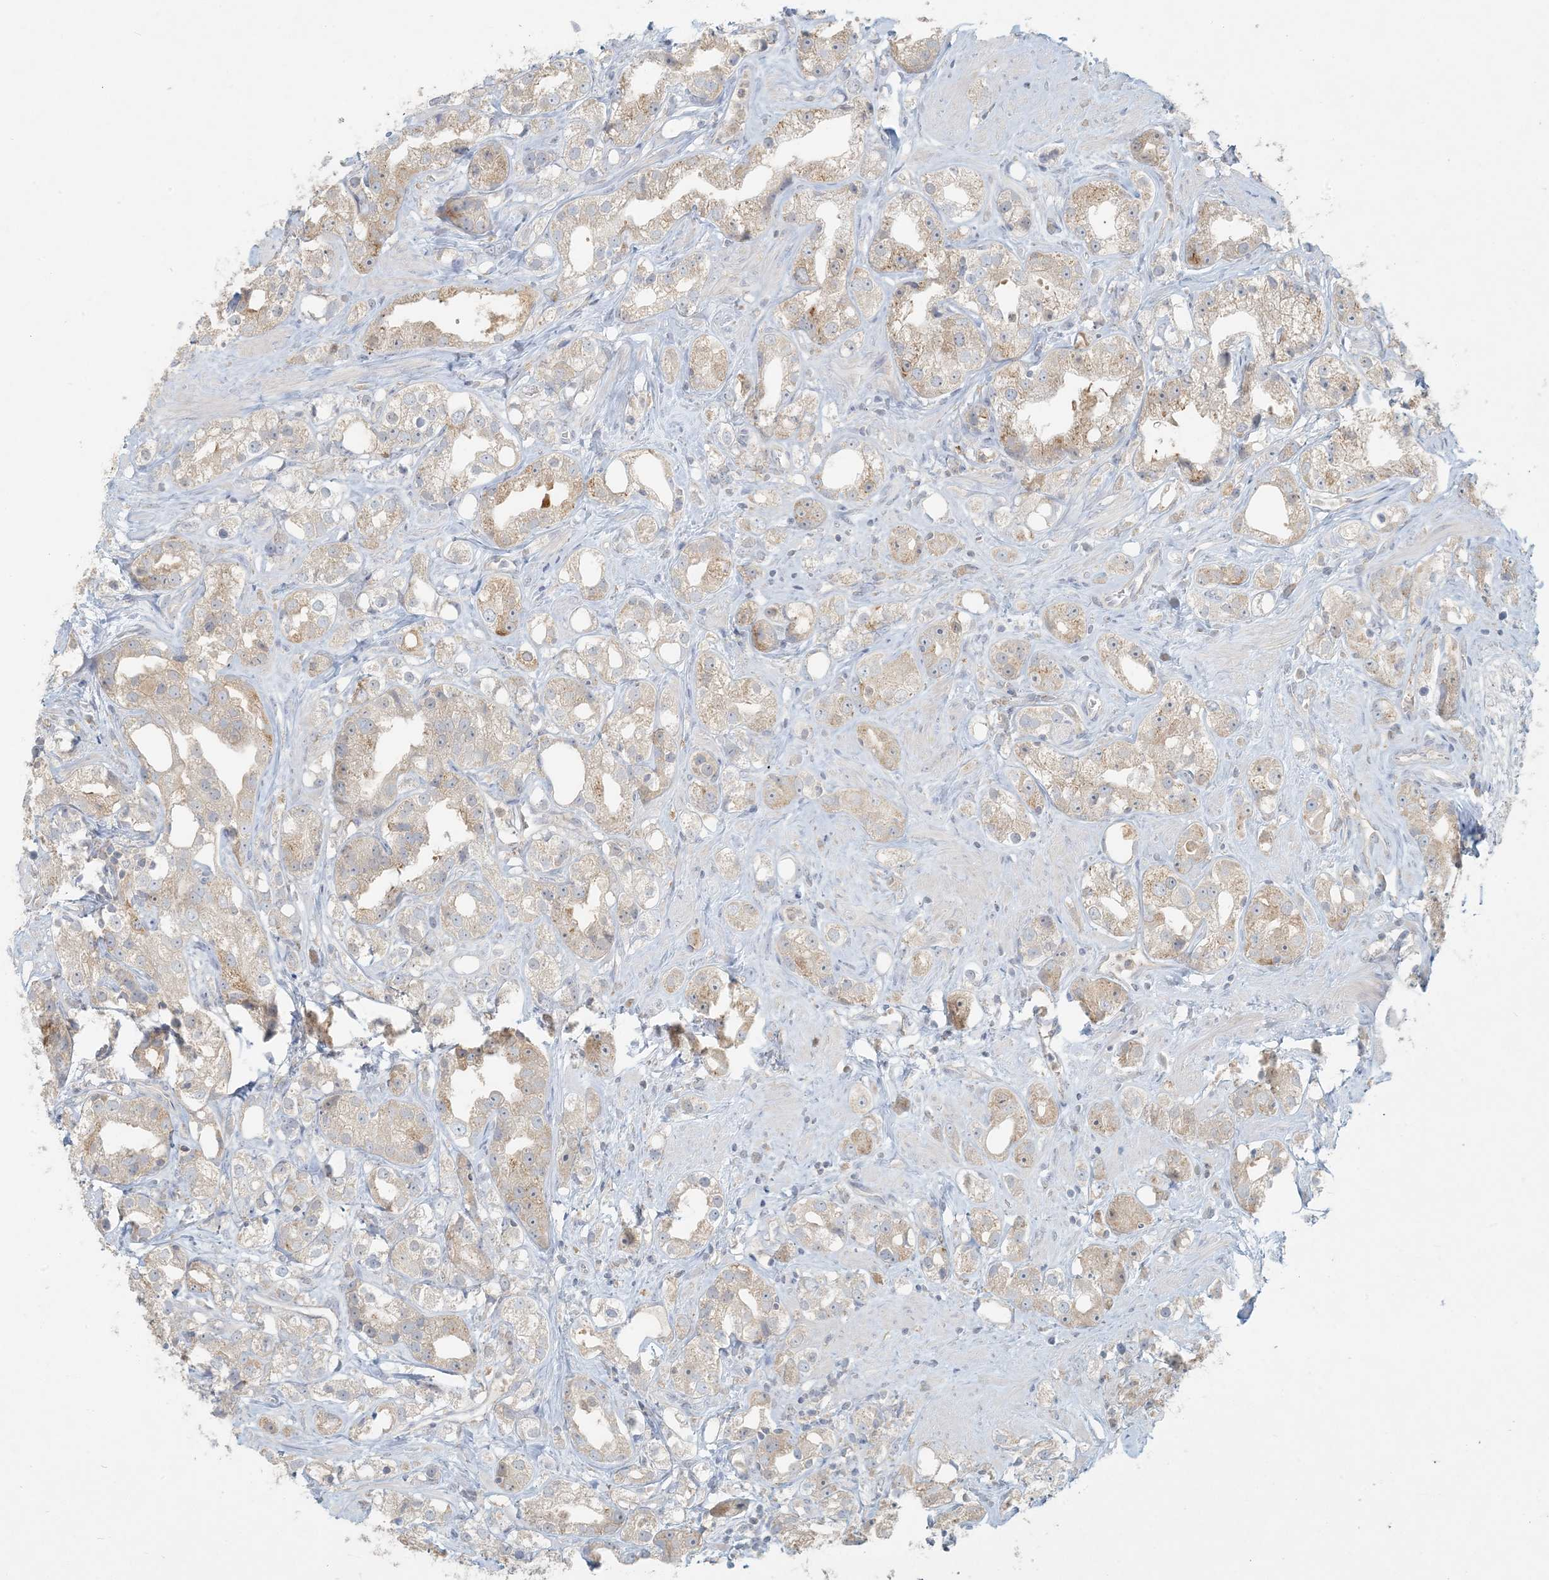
{"staining": {"intensity": "weak", "quantity": ">75%", "location": "cytoplasmic/membranous"}, "tissue": "prostate cancer", "cell_type": "Tumor cells", "image_type": "cancer", "snomed": [{"axis": "morphology", "description": "Adenocarcinoma, NOS"}, {"axis": "topography", "description": "Prostate"}], "caption": "DAB immunohistochemical staining of prostate cancer (adenocarcinoma) displays weak cytoplasmic/membranous protein expression in about >75% of tumor cells.", "gene": "HACL1", "patient": {"sex": "male", "age": 79}}